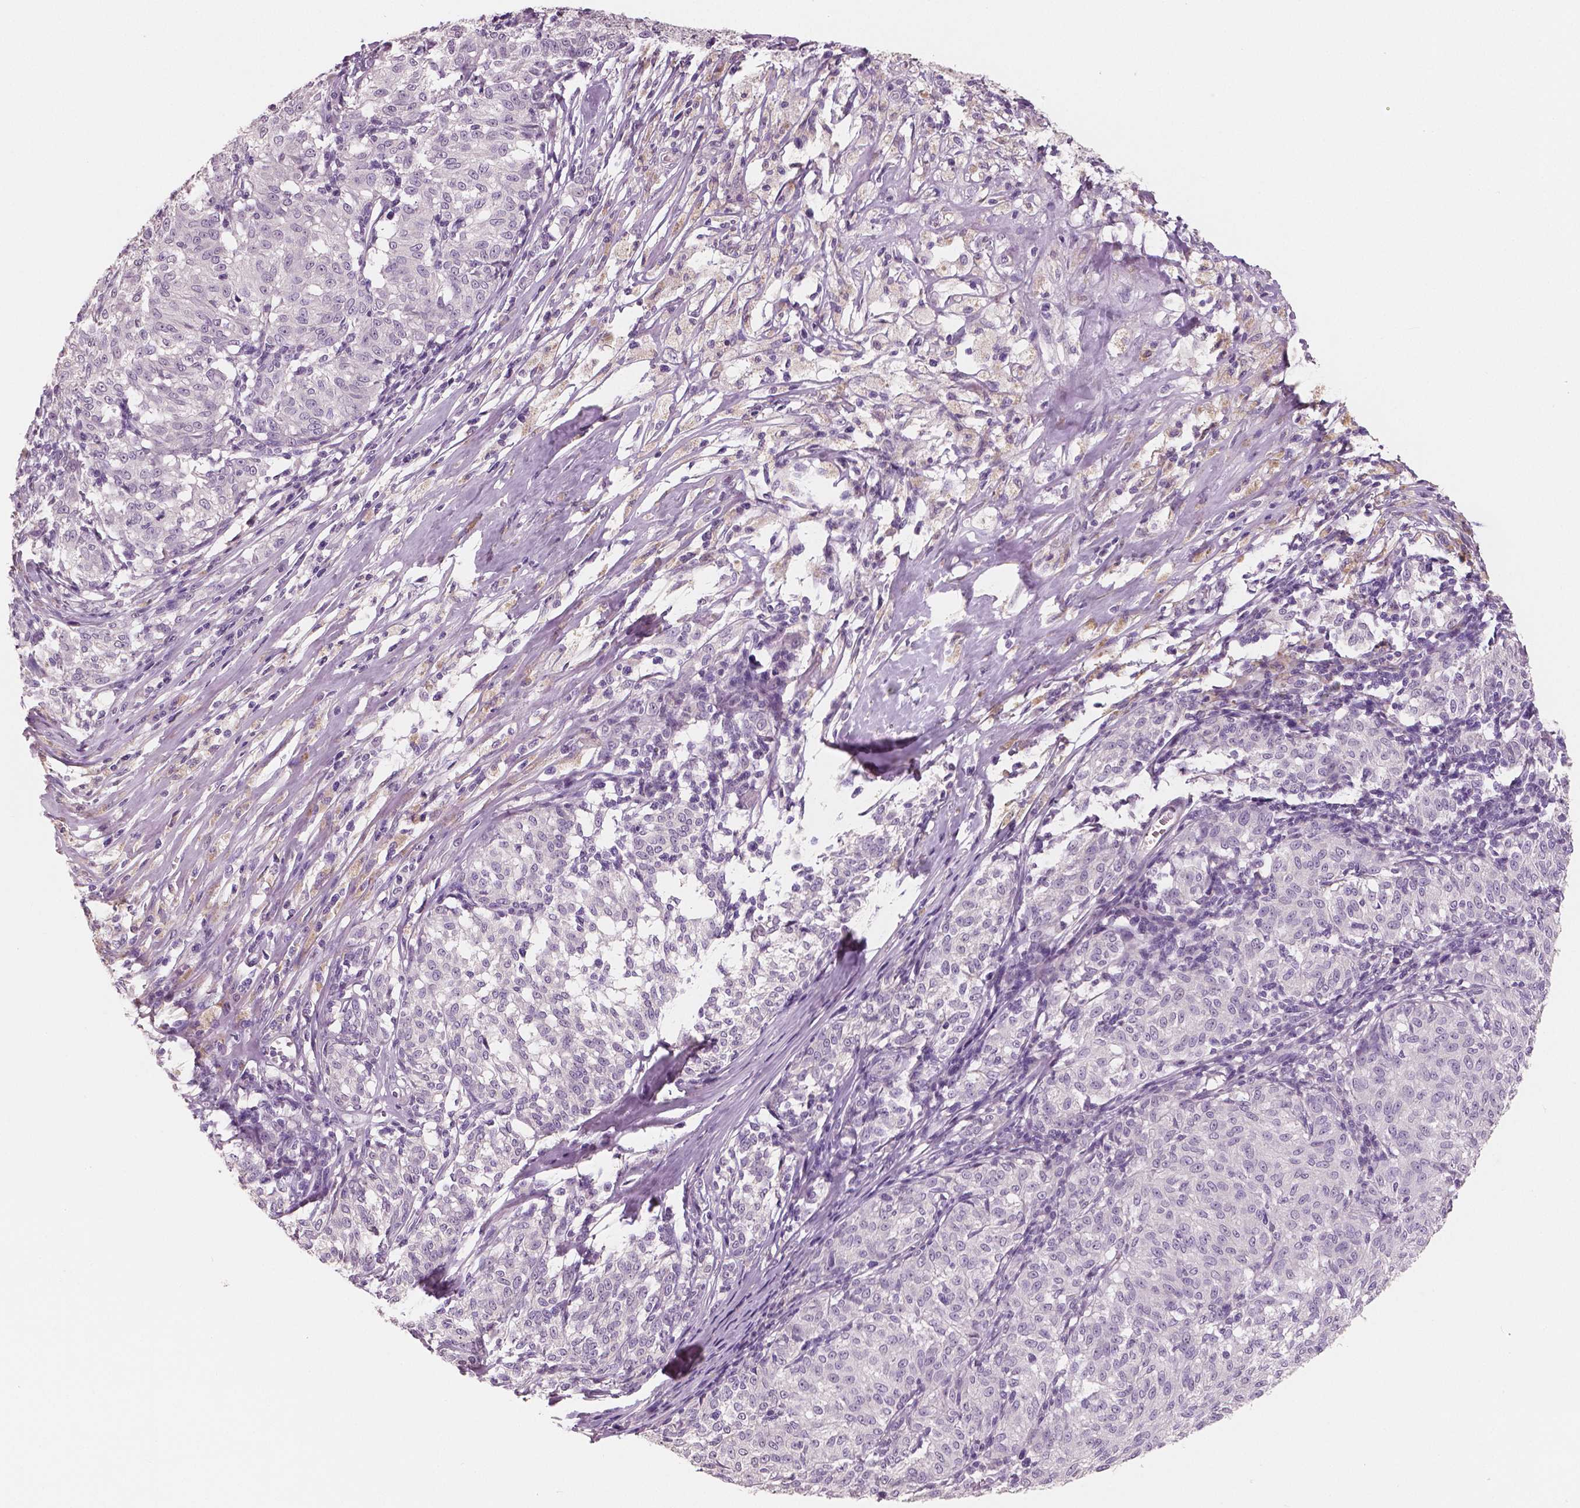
{"staining": {"intensity": "negative", "quantity": "none", "location": "none"}, "tissue": "melanoma", "cell_type": "Tumor cells", "image_type": "cancer", "snomed": [{"axis": "morphology", "description": "Malignant melanoma, NOS"}, {"axis": "topography", "description": "Skin"}], "caption": "The micrograph exhibits no significant staining in tumor cells of melanoma.", "gene": "KIT", "patient": {"sex": "female", "age": 72}}